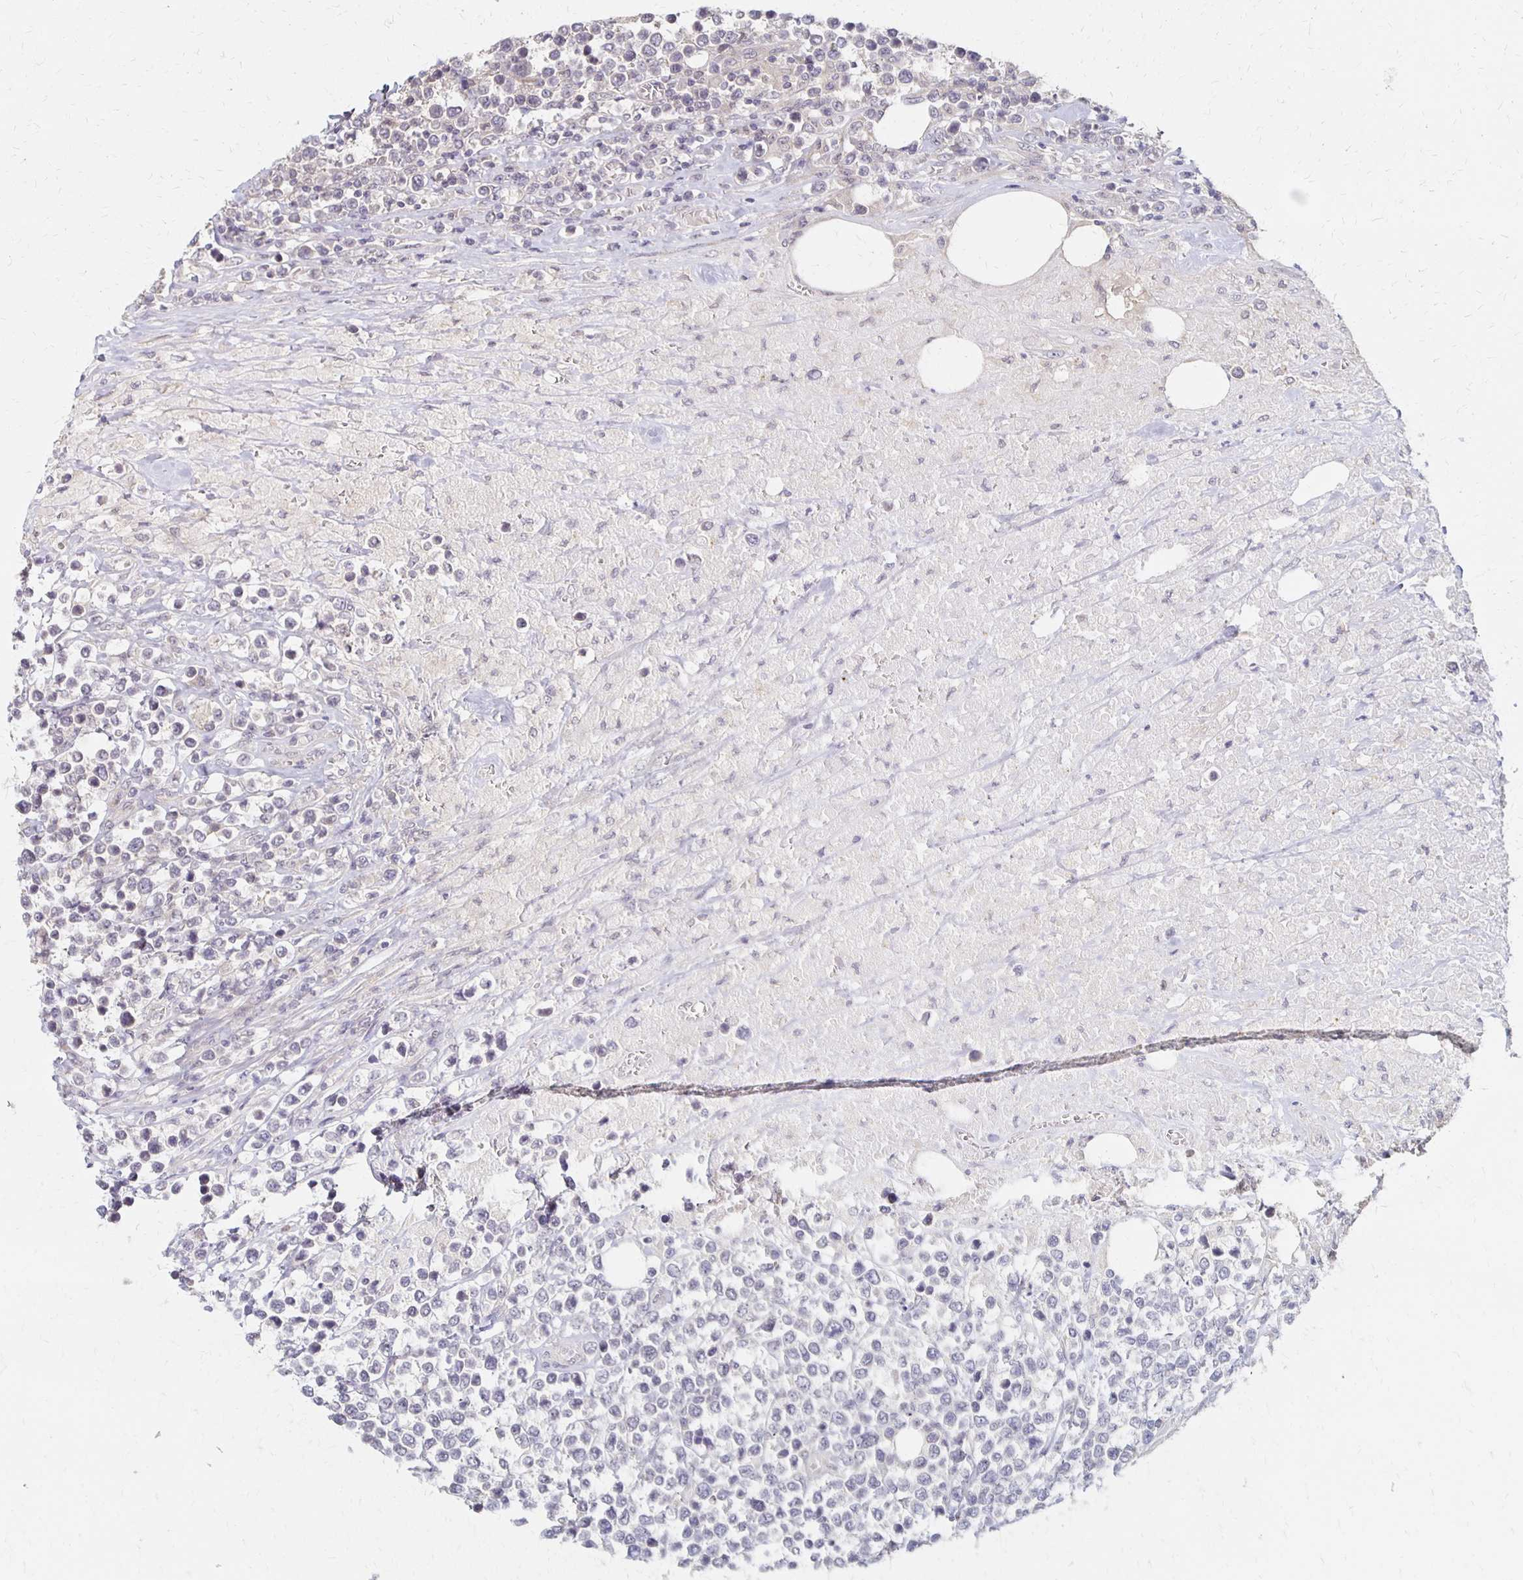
{"staining": {"intensity": "negative", "quantity": "none", "location": "none"}, "tissue": "lymphoma", "cell_type": "Tumor cells", "image_type": "cancer", "snomed": [{"axis": "morphology", "description": "Malignant lymphoma, non-Hodgkin's type, High grade"}, {"axis": "topography", "description": "Soft tissue"}], "caption": "Immunohistochemical staining of lymphoma reveals no significant staining in tumor cells. Nuclei are stained in blue.", "gene": "PRKCB", "patient": {"sex": "female", "age": 56}}